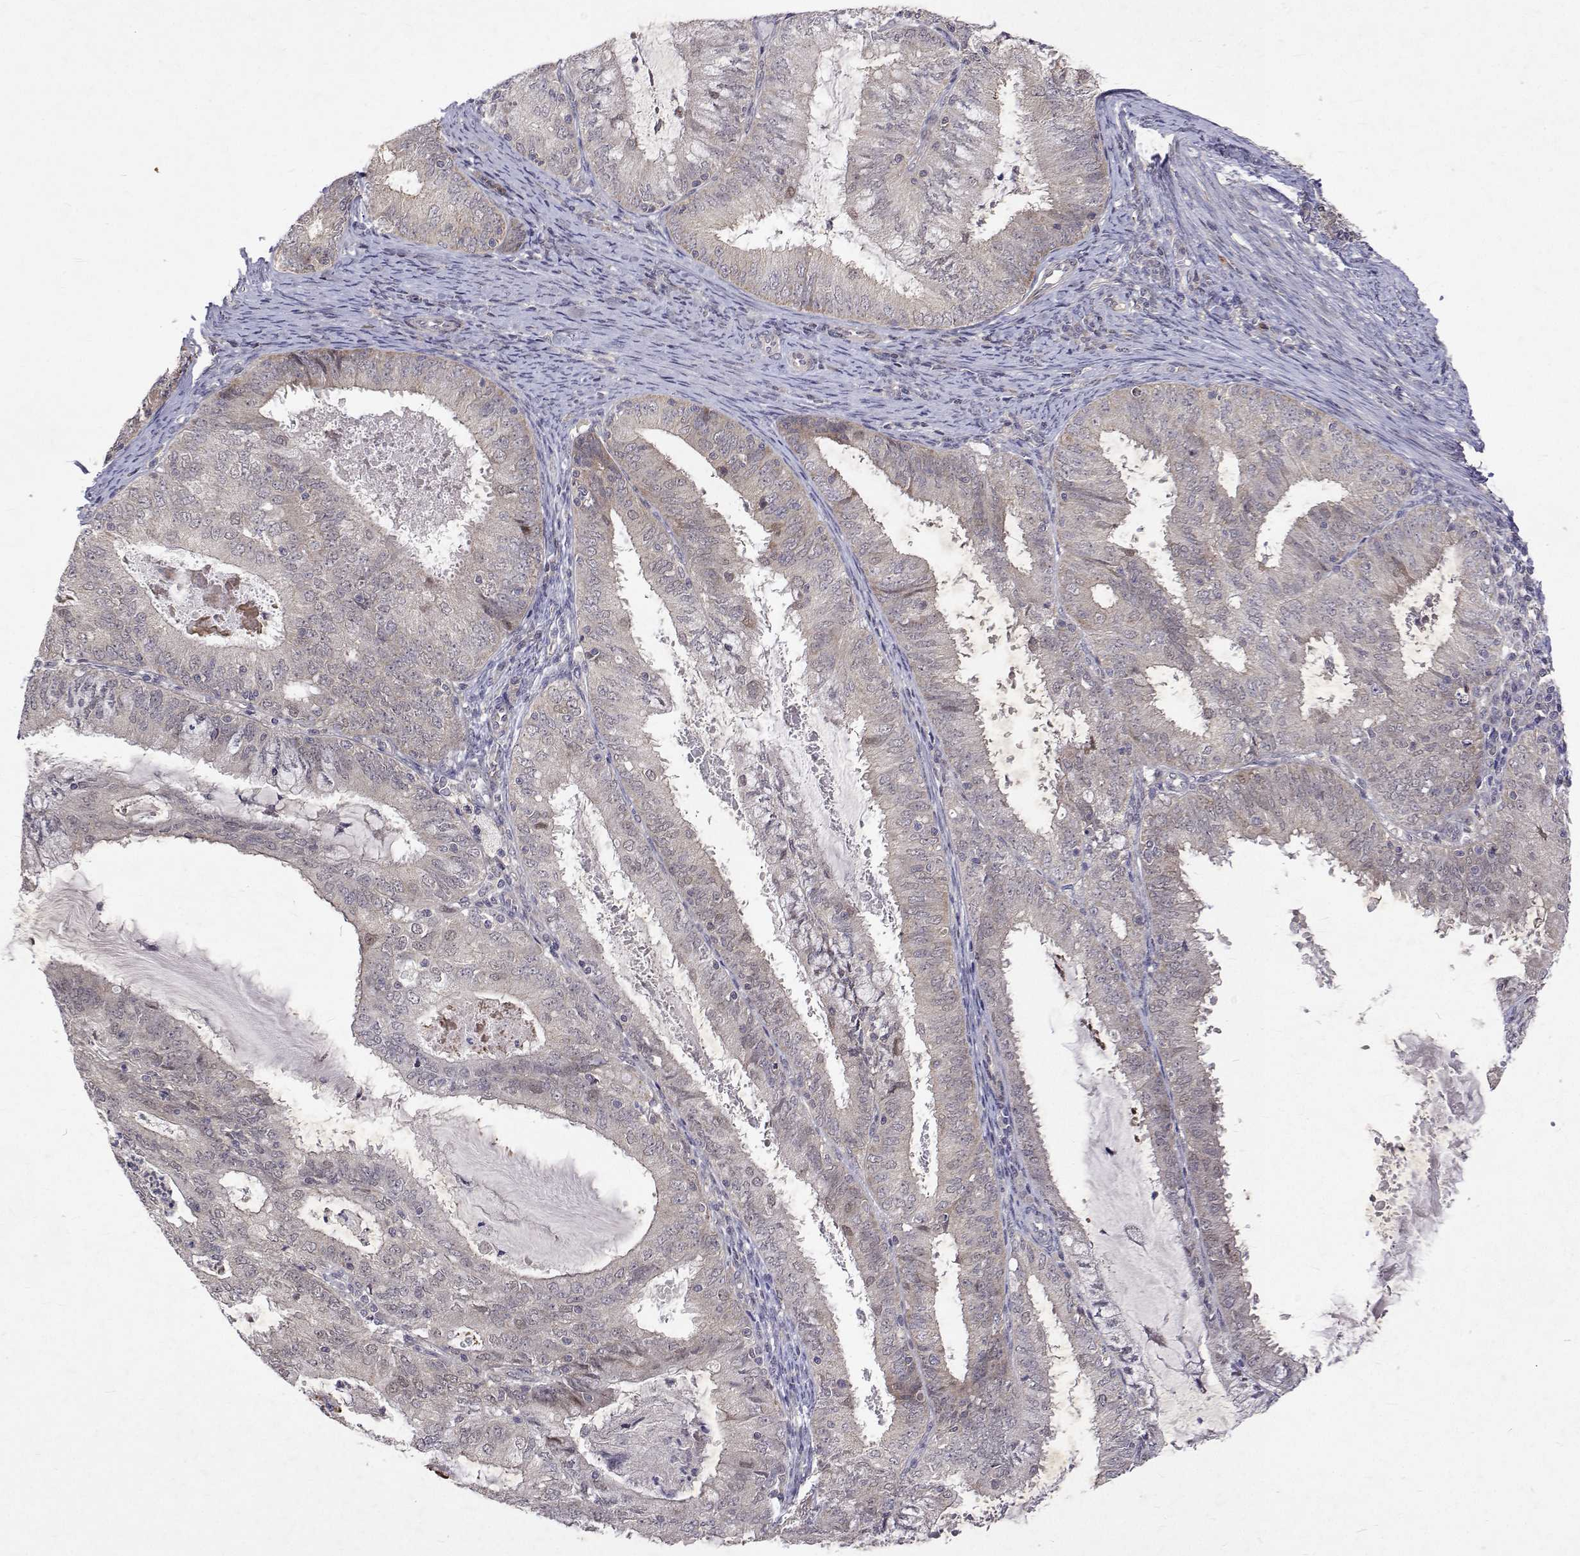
{"staining": {"intensity": "weak", "quantity": "<25%", "location": "cytoplasmic/membranous"}, "tissue": "endometrial cancer", "cell_type": "Tumor cells", "image_type": "cancer", "snomed": [{"axis": "morphology", "description": "Adenocarcinoma, NOS"}, {"axis": "topography", "description": "Endometrium"}], "caption": "There is no significant staining in tumor cells of adenocarcinoma (endometrial).", "gene": "ALKBH8", "patient": {"sex": "female", "age": 57}}